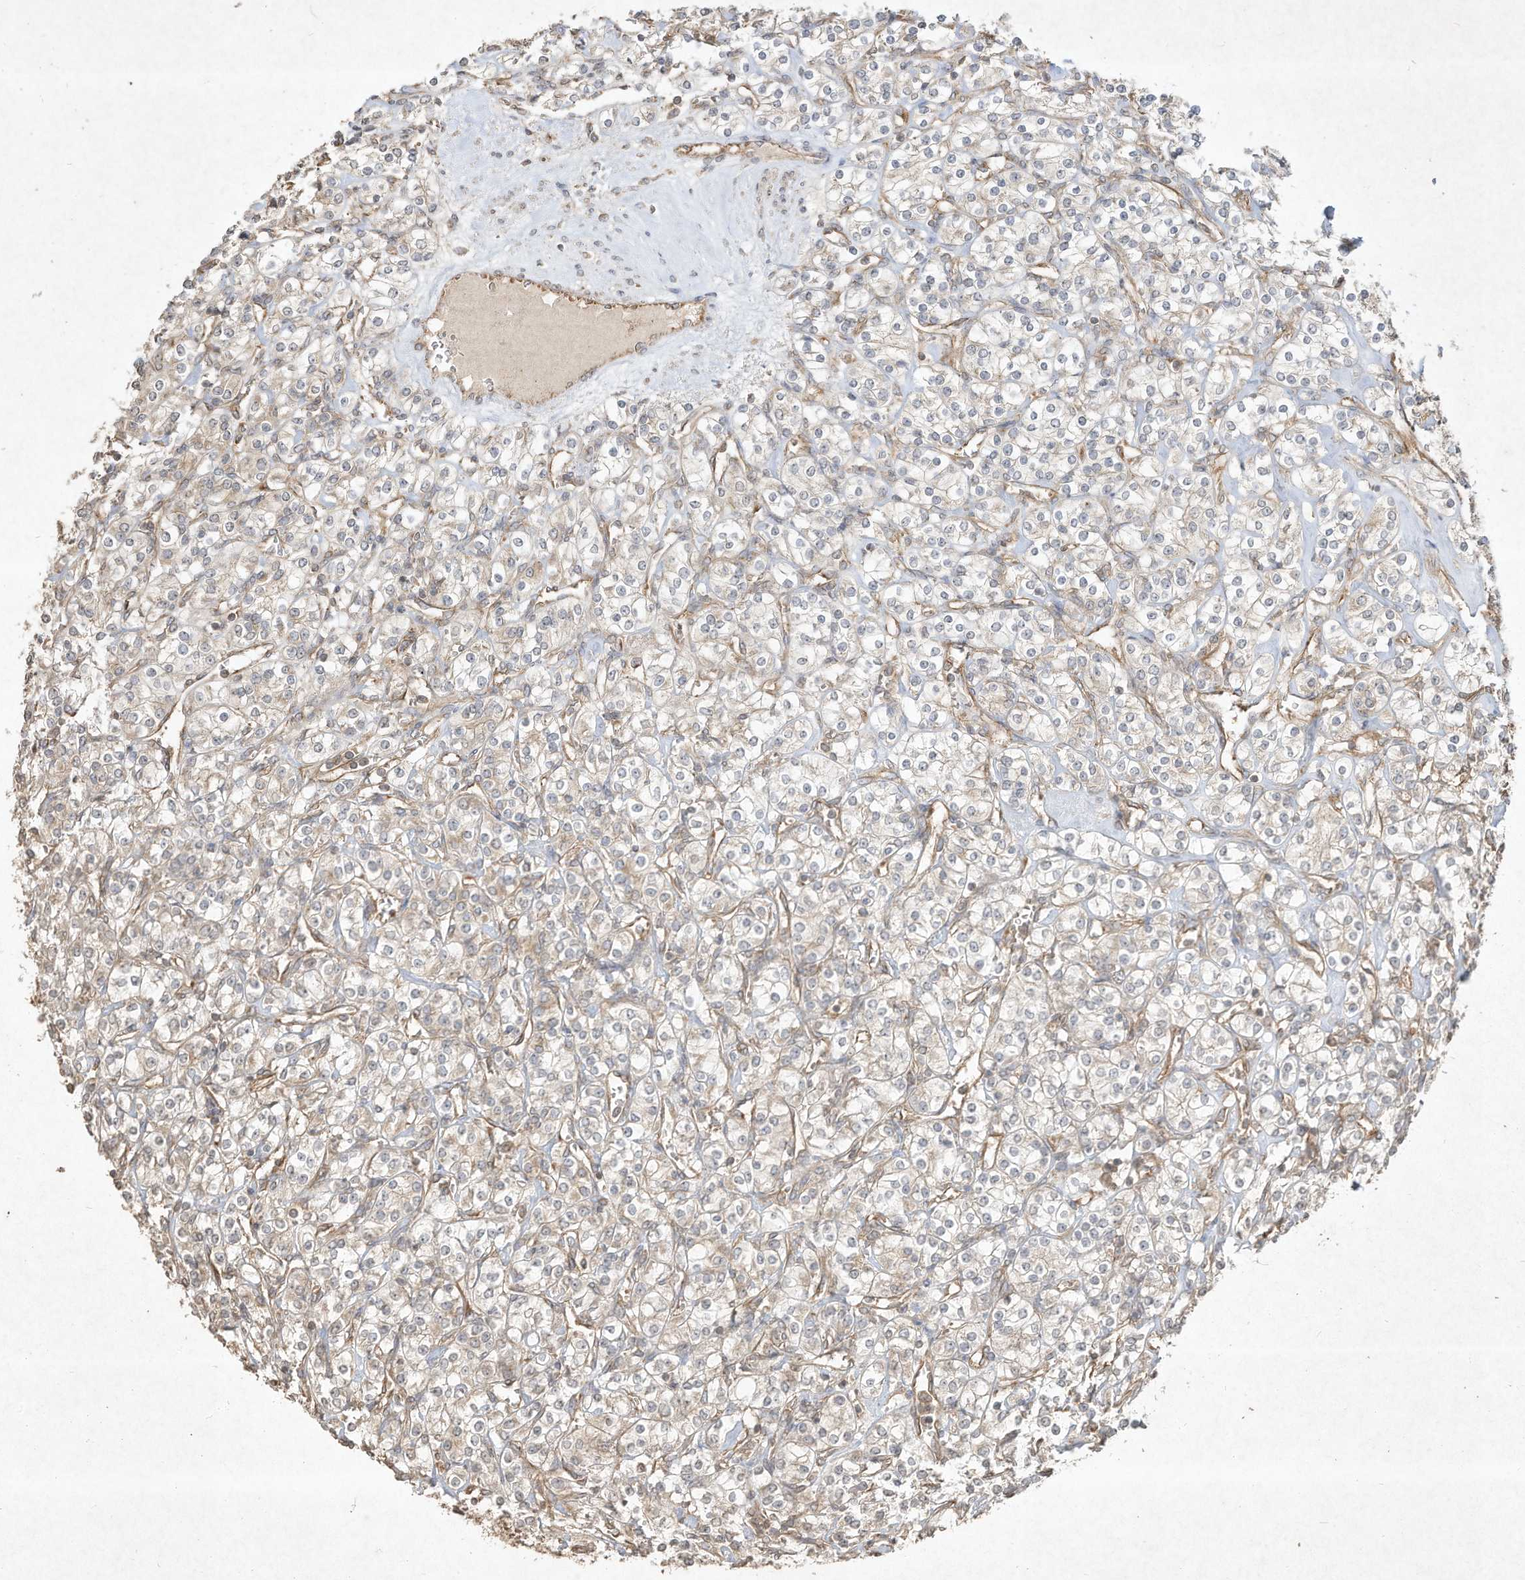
{"staining": {"intensity": "negative", "quantity": "none", "location": "none"}, "tissue": "renal cancer", "cell_type": "Tumor cells", "image_type": "cancer", "snomed": [{"axis": "morphology", "description": "Adenocarcinoma, NOS"}, {"axis": "topography", "description": "Kidney"}], "caption": "A high-resolution image shows immunohistochemistry (IHC) staining of adenocarcinoma (renal), which reveals no significant expression in tumor cells. (Stains: DAB (3,3'-diaminobenzidine) immunohistochemistry (IHC) with hematoxylin counter stain, Microscopy: brightfield microscopy at high magnification).", "gene": "DYNC1I2", "patient": {"sex": "male", "age": 77}}